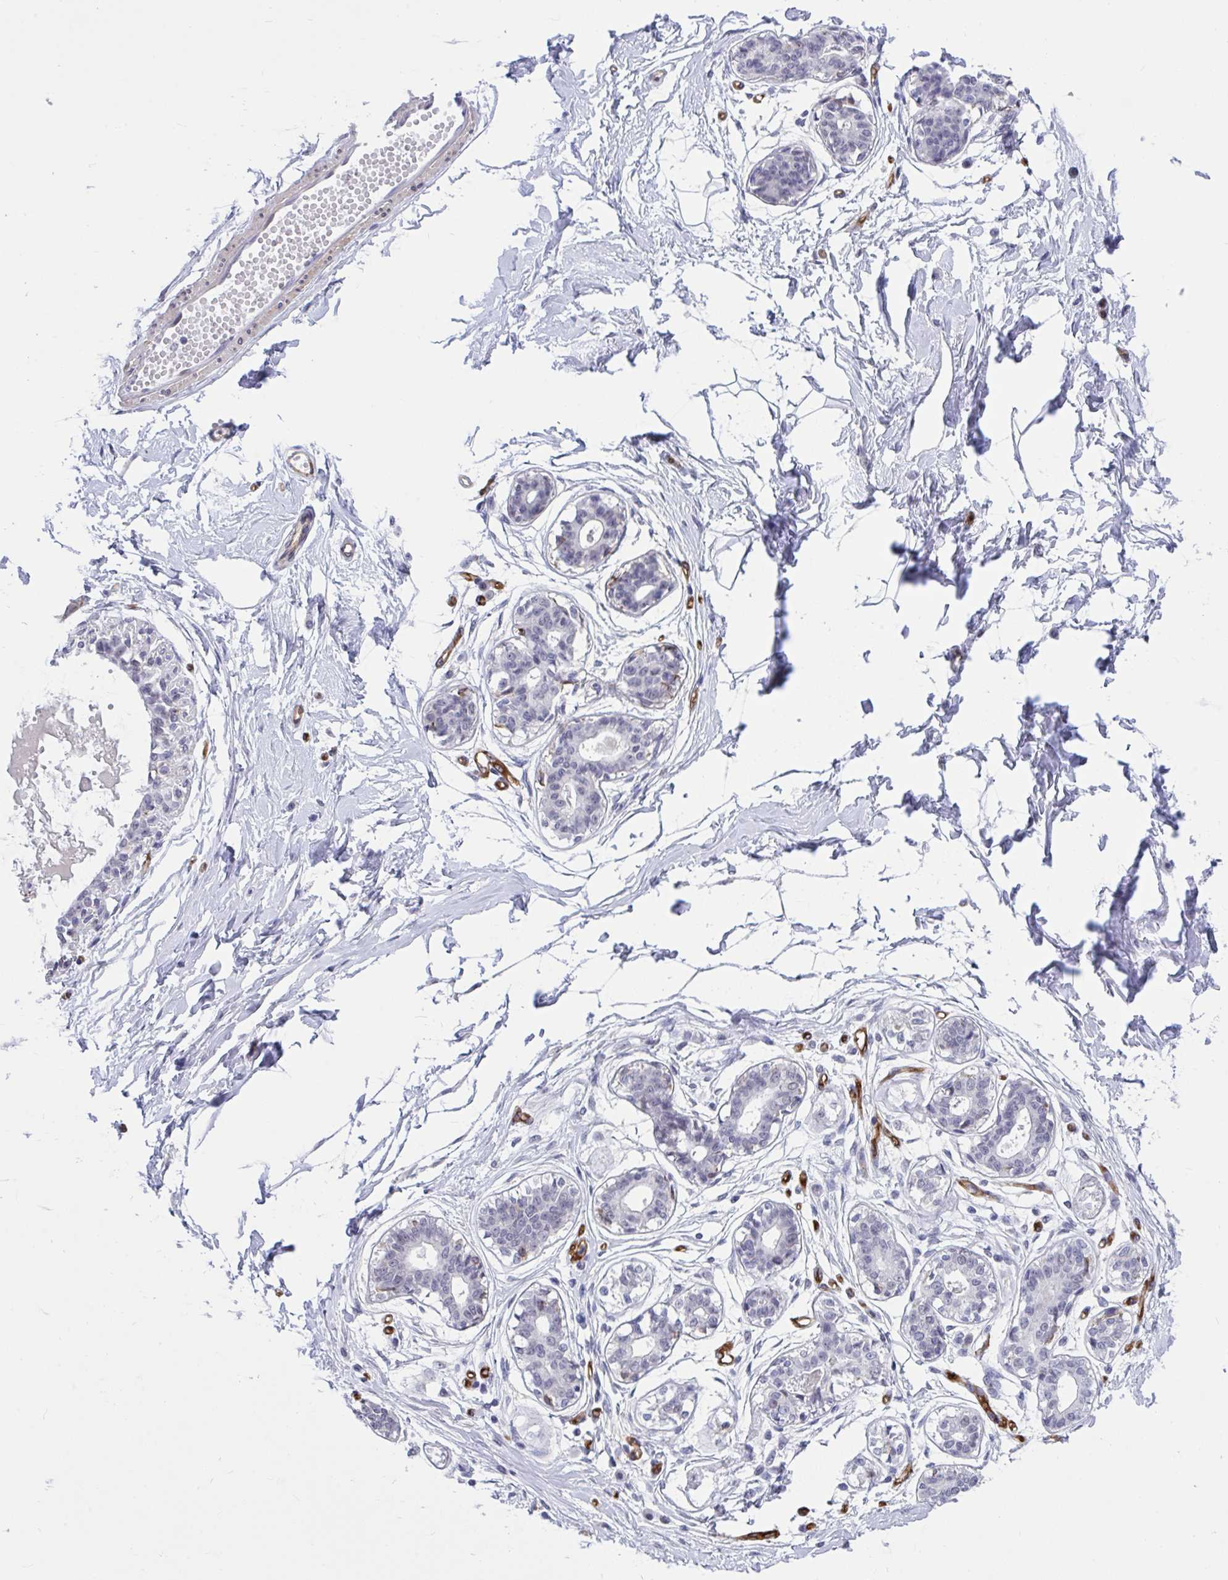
{"staining": {"intensity": "negative", "quantity": "none", "location": "none"}, "tissue": "breast", "cell_type": "Adipocytes", "image_type": "normal", "snomed": [{"axis": "morphology", "description": "Normal tissue, NOS"}, {"axis": "topography", "description": "Breast"}], "caption": "The immunohistochemistry micrograph has no significant positivity in adipocytes of breast.", "gene": "EML1", "patient": {"sex": "female", "age": 45}}